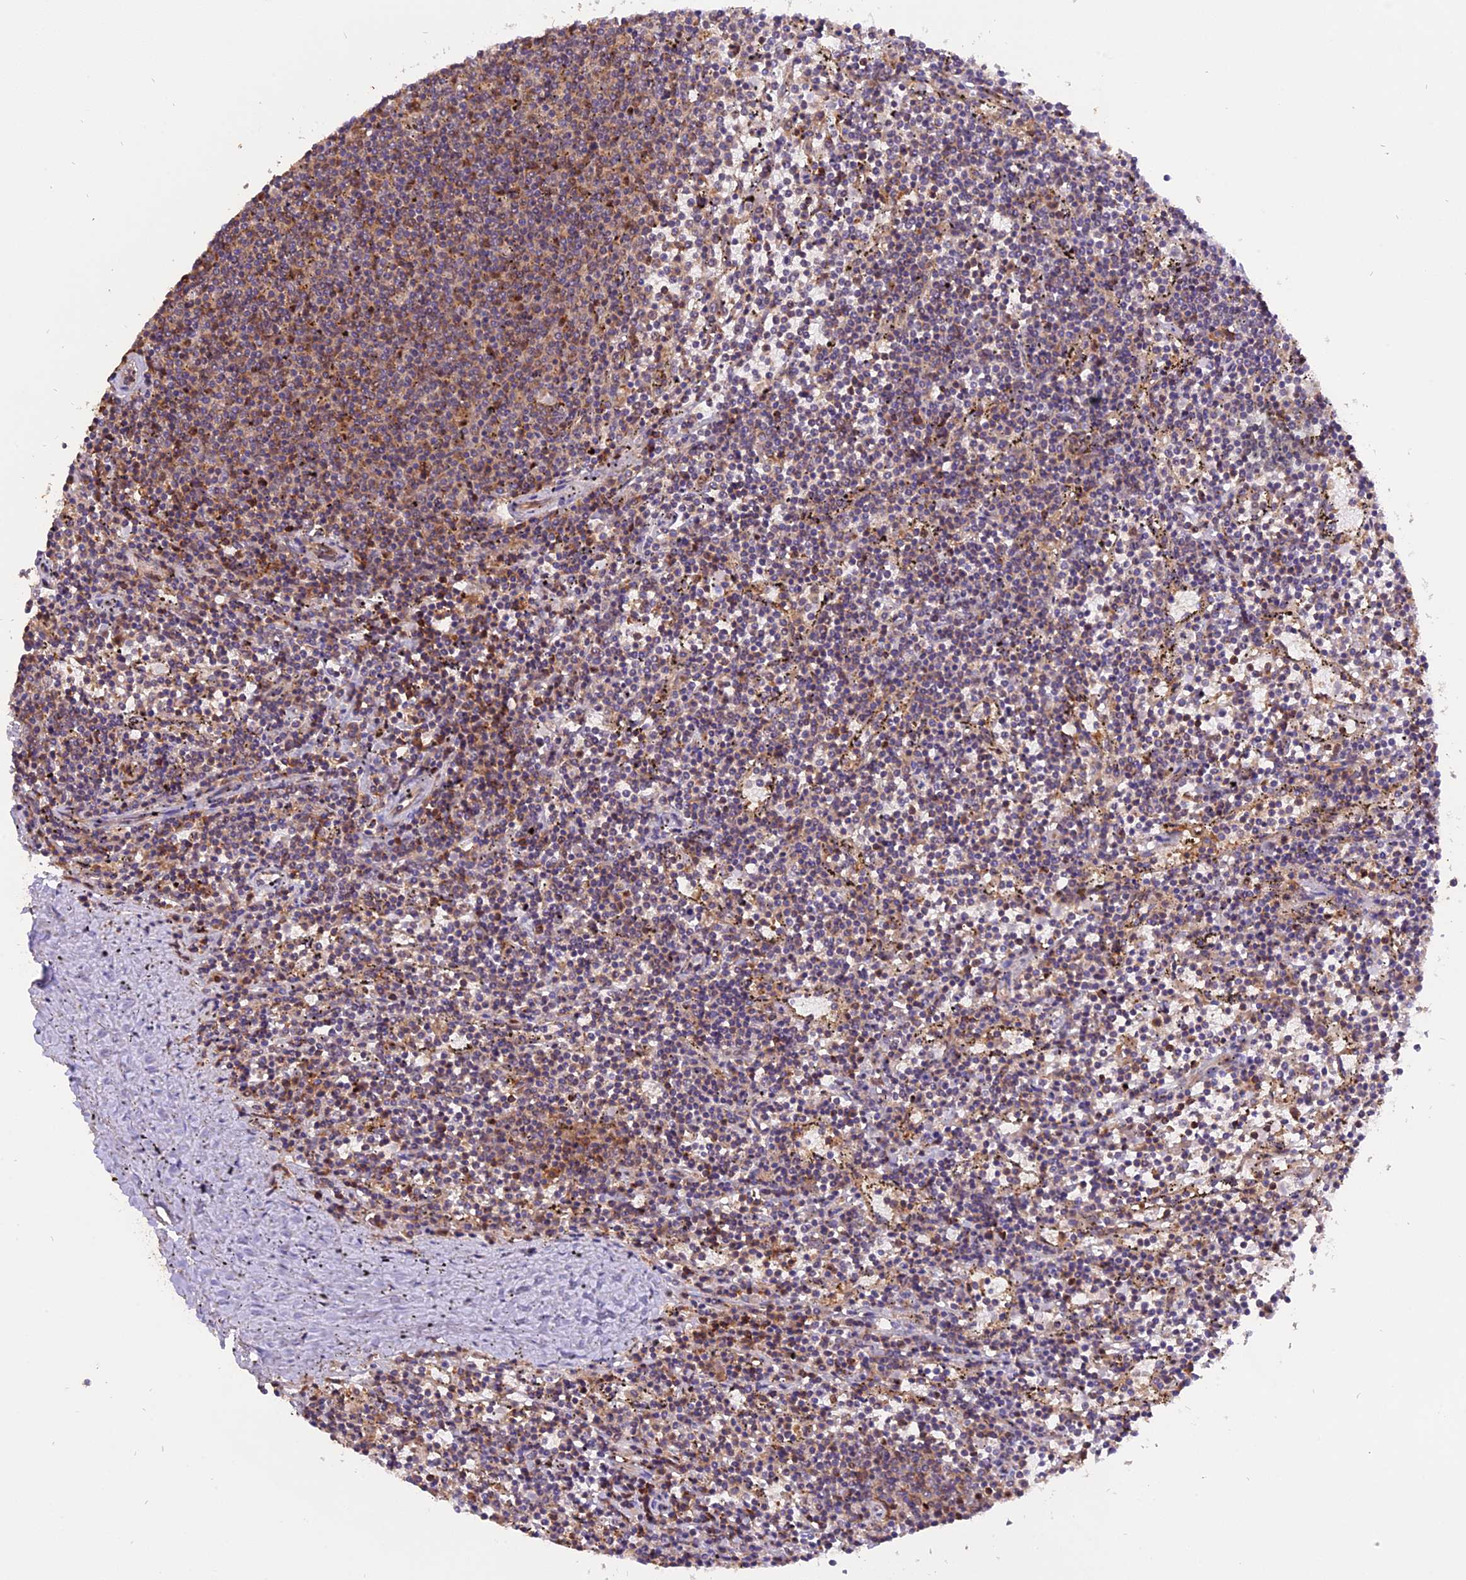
{"staining": {"intensity": "negative", "quantity": "none", "location": "none"}, "tissue": "lymphoma", "cell_type": "Tumor cells", "image_type": "cancer", "snomed": [{"axis": "morphology", "description": "Malignant lymphoma, non-Hodgkin's type, Low grade"}, {"axis": "topography", "description": "Spleen"}], "caption": "Tumor cells are negative for protein expression in human lymphoma.", "gene": "PEX3", "patient": {"sex": "female", "age": 50}}